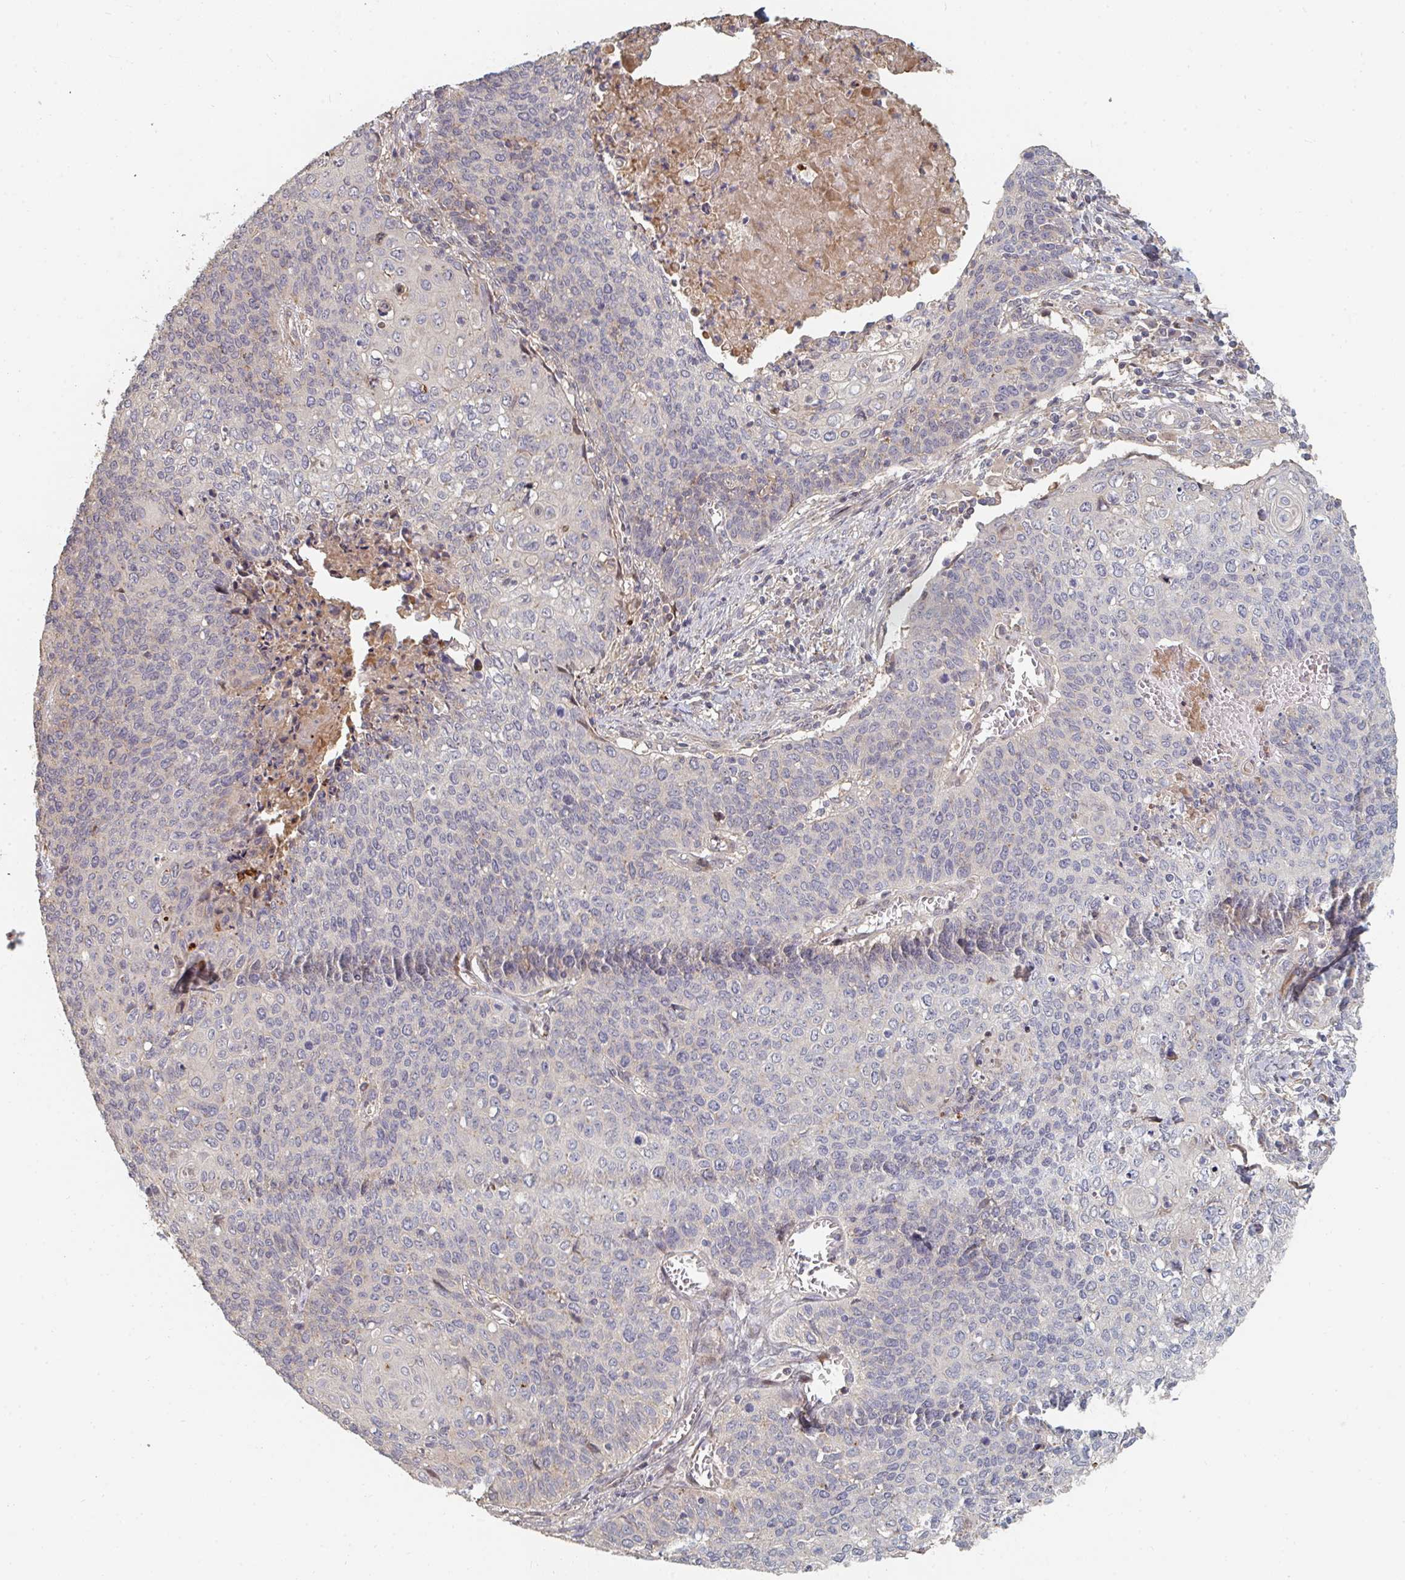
{"staining": {"intensity": "negative", "quantity": "none", "location": "none"}, "tissue": "cervical cancer", "cell_type": "Tumor cells", "image_type": "cancer", "snomed": [{"axis": "morphology", "description": "Squamous cell carcinoma, NOS"}, {"axis": "topography", "description": "Cervix"}], "caption": "This photomicrograph is of cervical cancer (squamous cell carcinoma) stained with IHC to label a protein in brown with the nuclei are counter-stained blue. There is no staining in tumor cells.", "gene": "PTEN", "patient": {"sex": "female", "age": 39}}